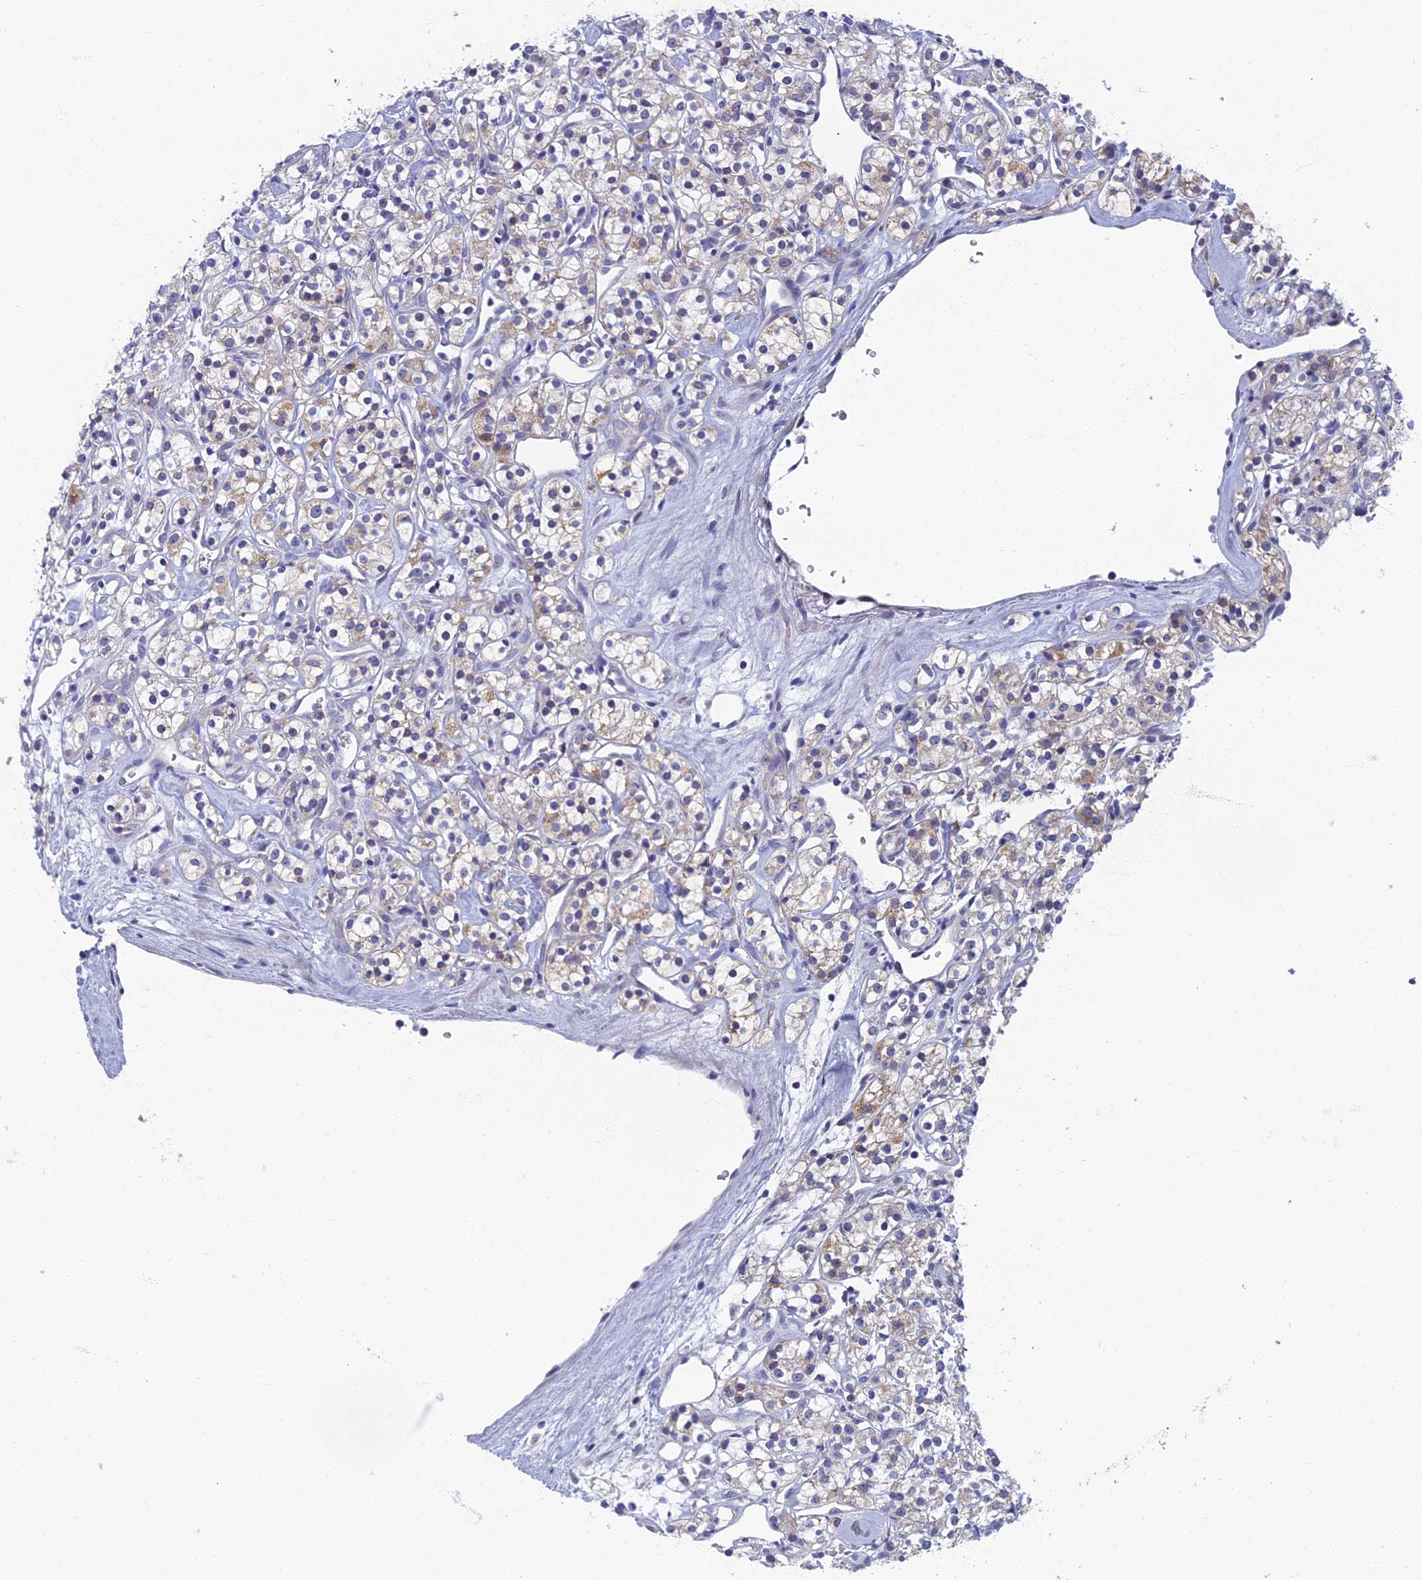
{"staining": {"intensity": "weak", "quantity": "25%-75%", "location": "cytoplasmic/membranous"}, "tissue": "renal cancer", "cell_type": "Tumor cells", "image_type": "cancer", "snomed": [{"axis": "morphology", "description": "Adenocarcinoma, NOS"}, {"axis": "topography", "description": "Kidney"}], "caption": "Protein staining of adenocarcinoma (renal) tissue exhibits weak cytoplasmic/membranous expression in about 25%-75% of tumor cells.", "gene": "SPIN4", "patient": {"sex": "male", "age": 77}}